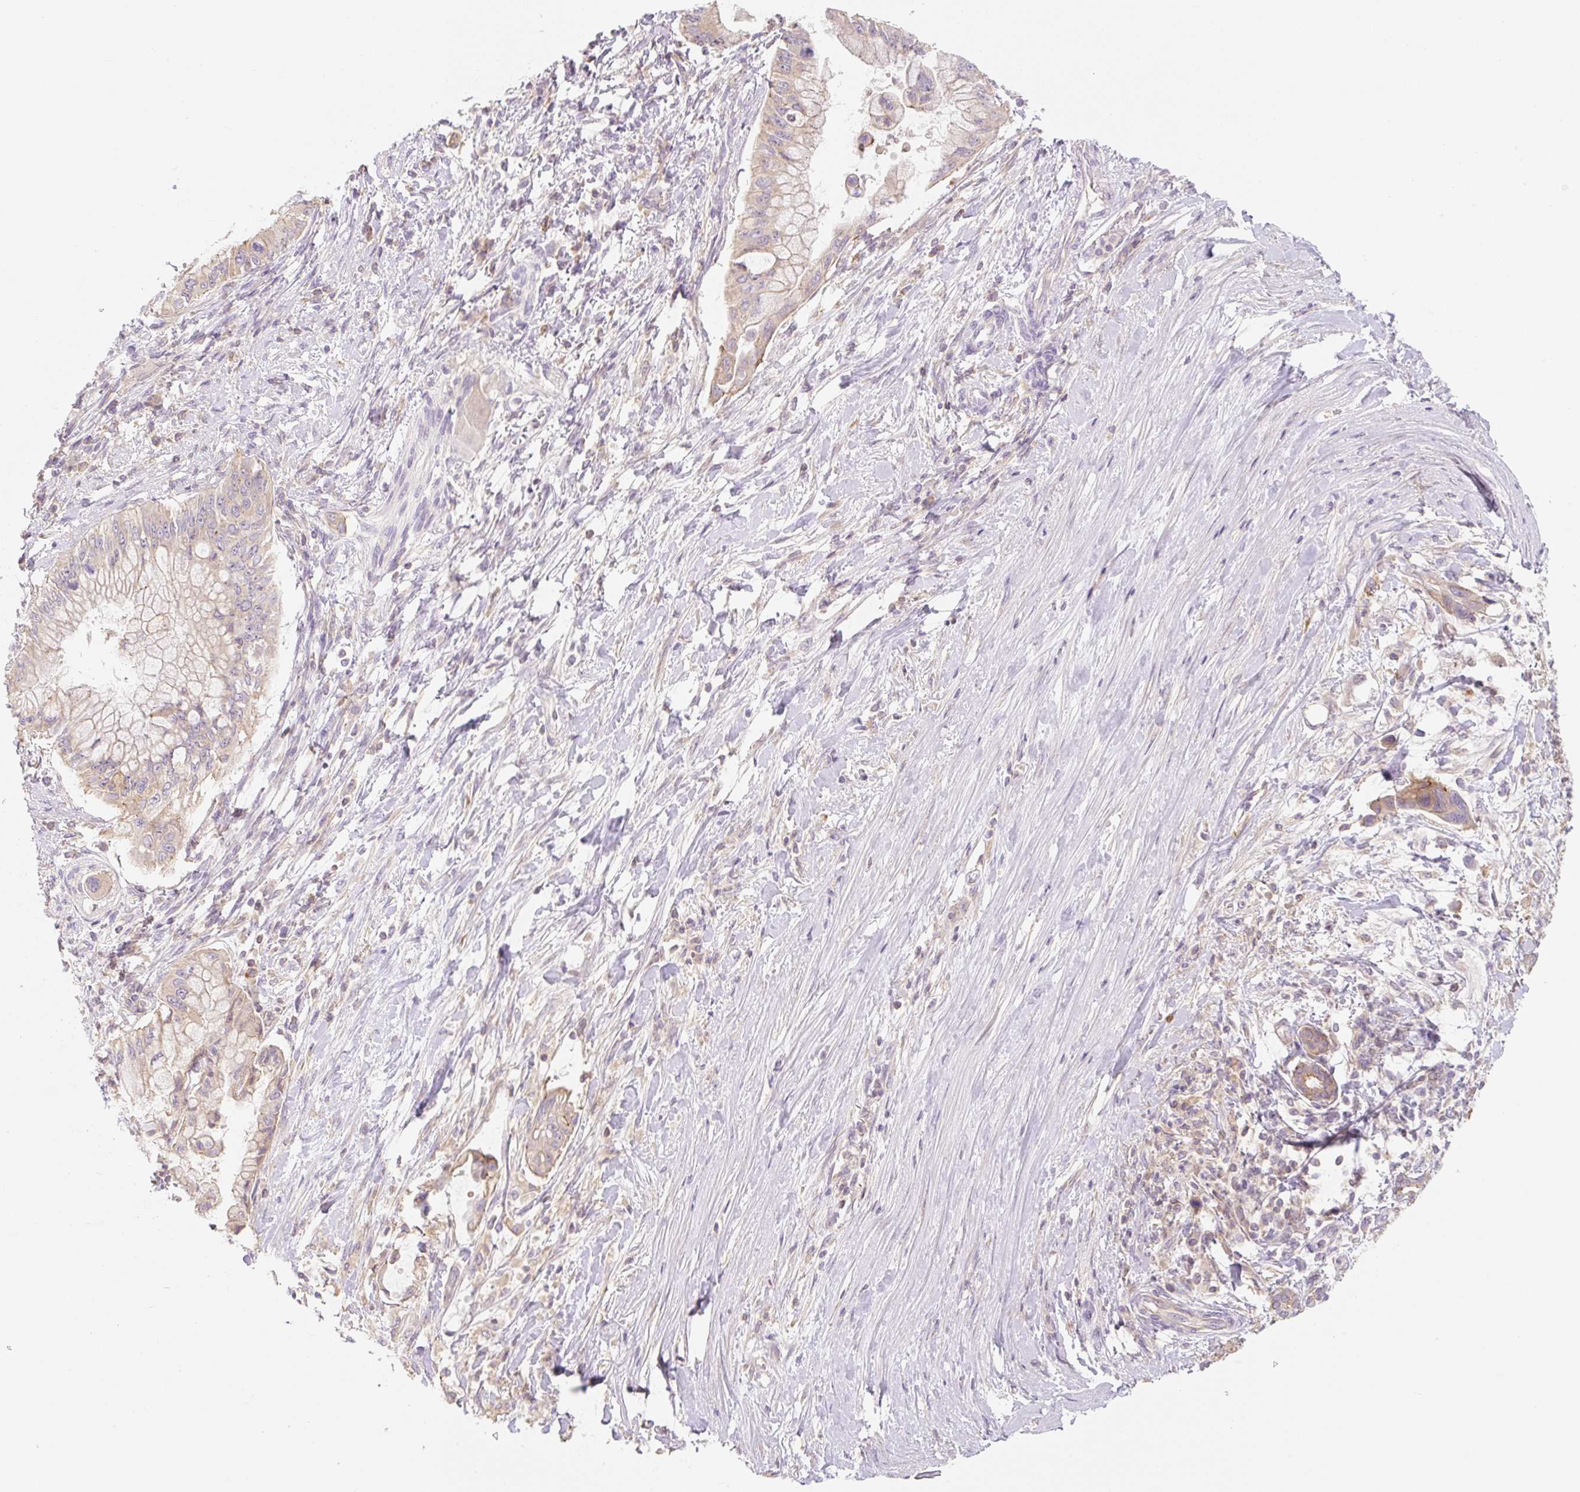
{"staining": {"intensity": "weak", "quantity": "25%-75%", "location": "cytoplasmic/membranous"}, "tissue": "pancreatic cancer", "cell_type": "Tumor cells", "image_type": "cancer", "snomed": [{"axis": "morphology", "description": "Adenocarcinoma, NOS"}, {"axis": "topography", "description": "Pancreas"}], "caption": "Pancreatic adenocarcinoma stained with a brown dye shows weak cytoplasmic/membranous positive expression in approximately 25%-75% of tumor cells.", "gene": "MIA2", "patient": {"sex": "male", "age": 48}}